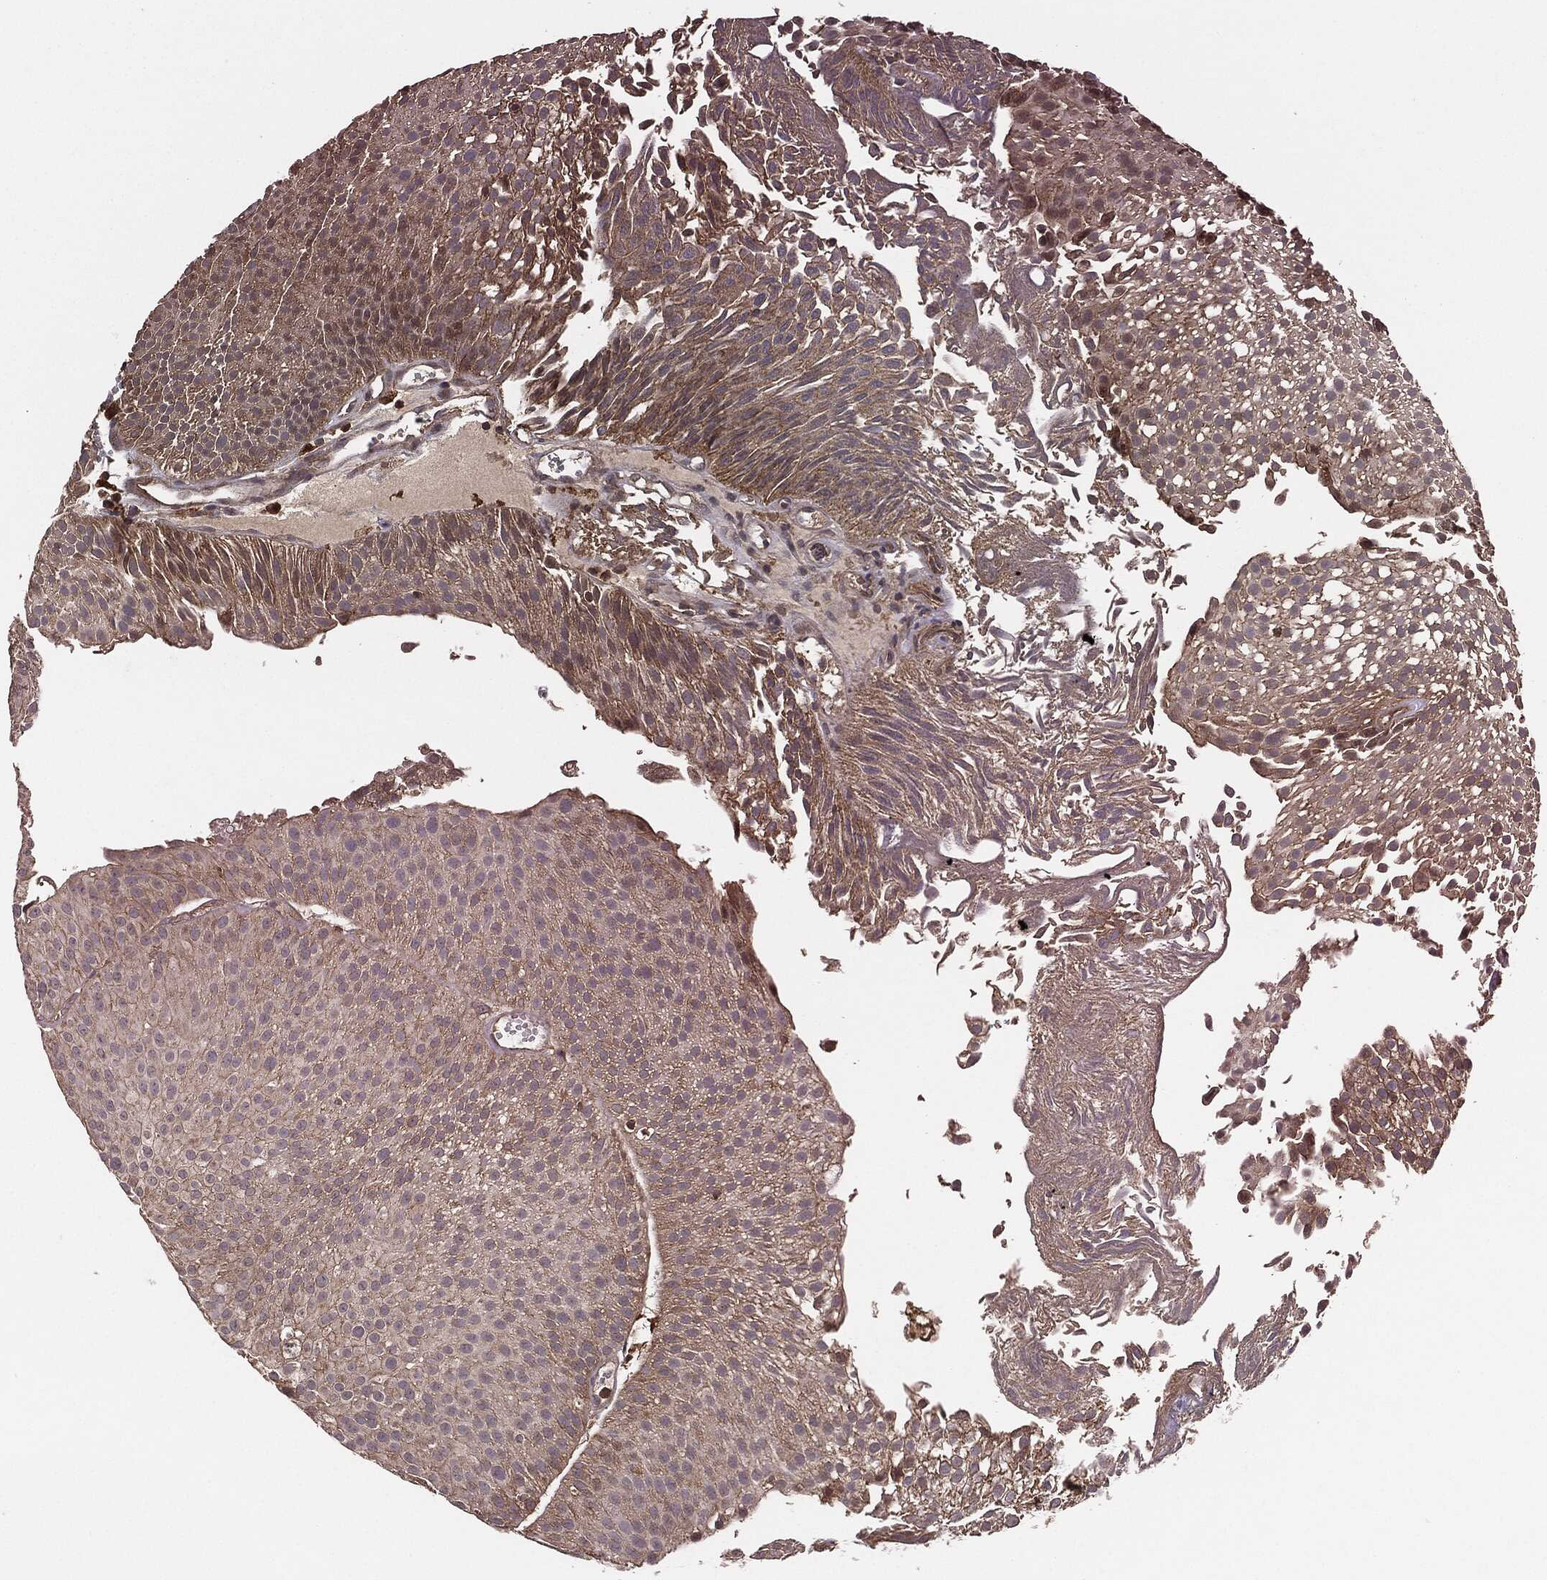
{"staining": {"intensity": "moderate", "quantity": "<25%", "location": "cytoplasmic/membranous"}, "tissue": "urothelial cancer", "cell_type": "Tumor cells", "image_type": "cancer", "snomed": [{"axis": "morphology", "description": "Urothelial carcinoma, Low grade"}, {"axis": "topography", "description": "Urinary bladder"}], "caption": "Urothelial cancer was stained to show a protein in brown. There is low levels of moderate cytoplasmic/membranous positivity in about <25% of tumor cells.", "gene": "ERBIN", "patient": {"sex": "male", "age": 65}}